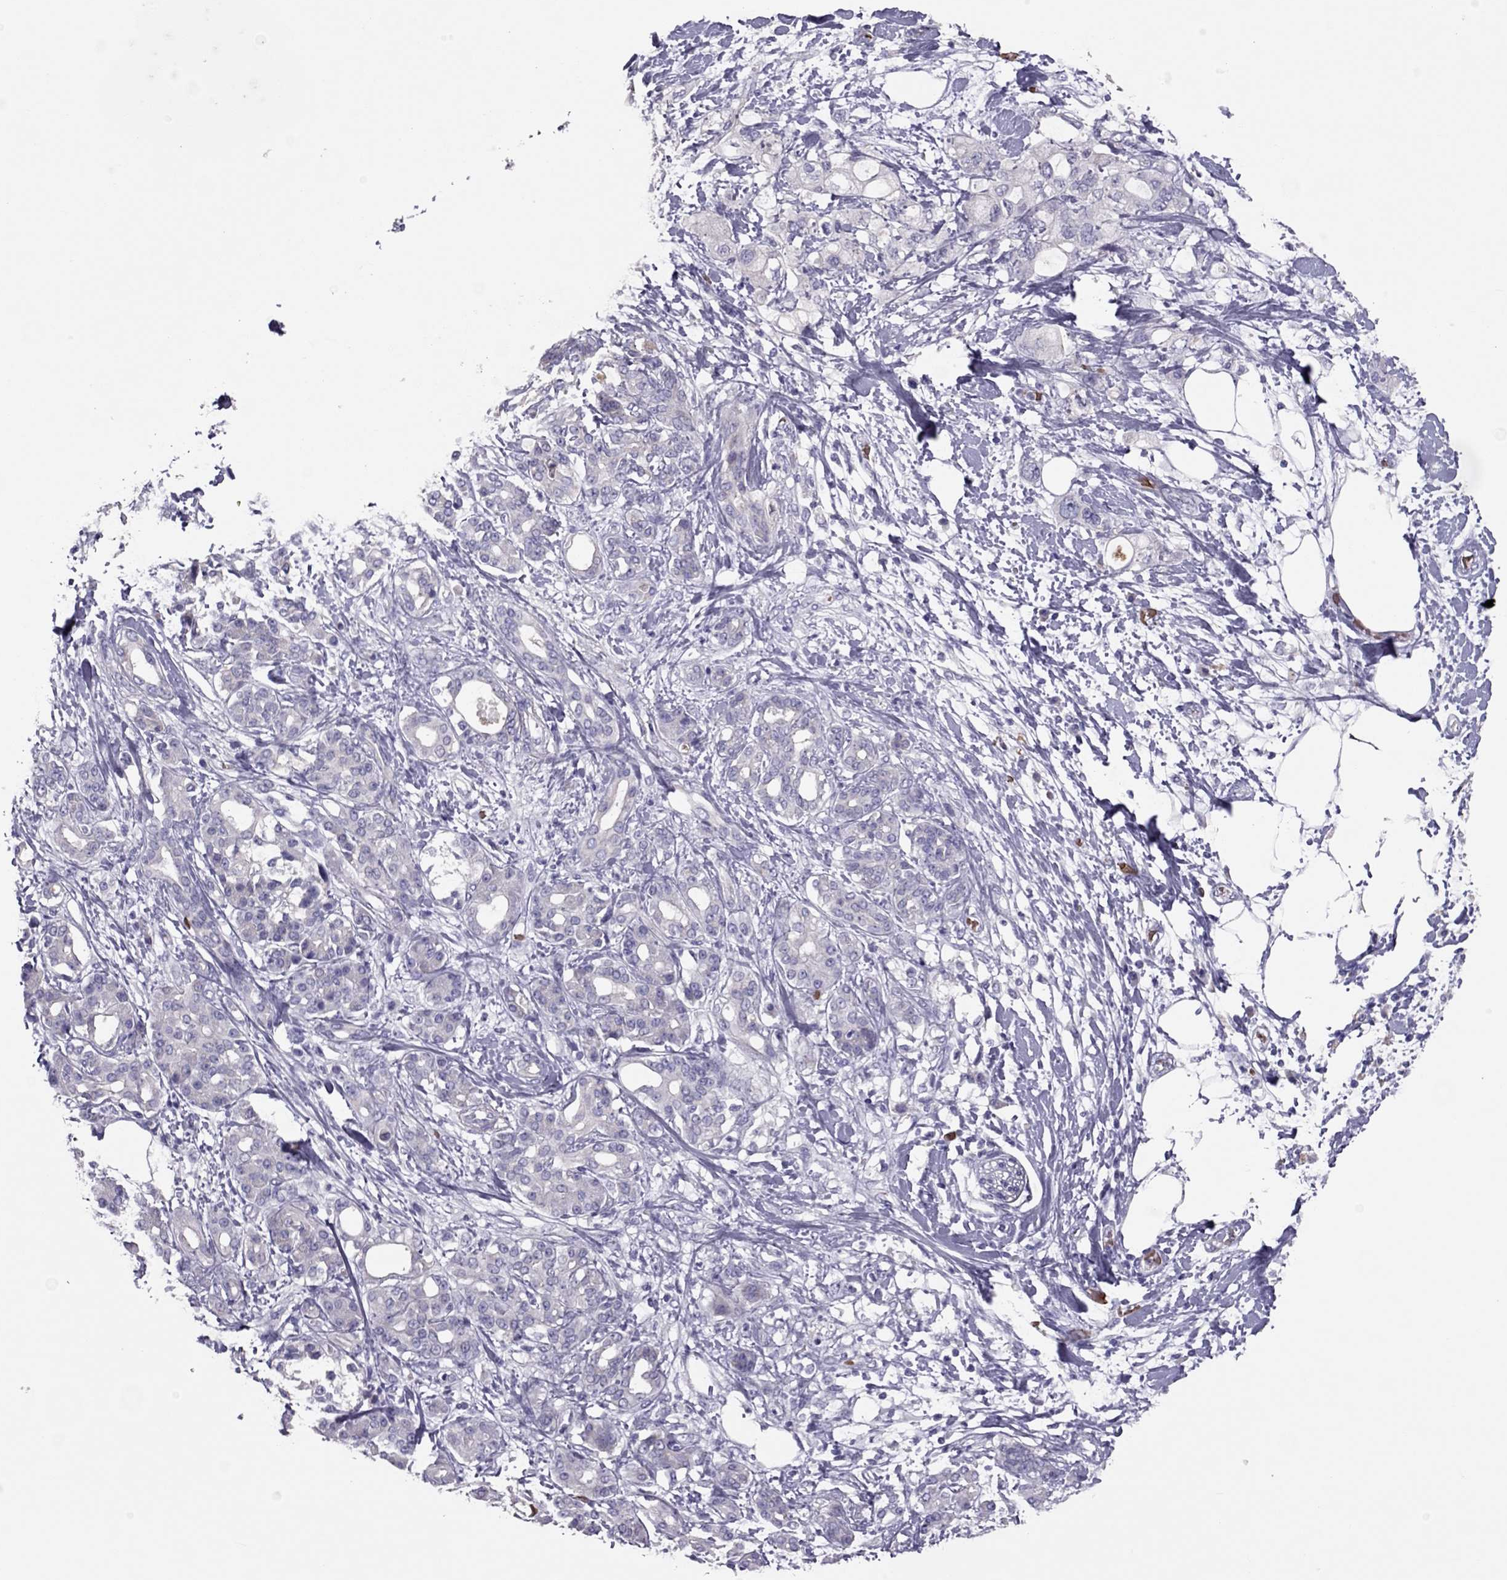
{"staining": {"intensity": "negative", "quantity": "none", "location": "none"}, "tissue": "pancreatic cancer", "cell_type": "Tumor cells", "image_type": "cancer", "snomed": [{"axis": "morphology", "description": "Adenocarcinoma, NOS"}, {"axis": "topography", "description": "Pancreas"}], "caption": "A photomicrograph of human adenocarcinoma (pancreatic) is negative for staining in tumor cells.", "gene": "RHD", "patient": {"sex": "female", "age": 56}}